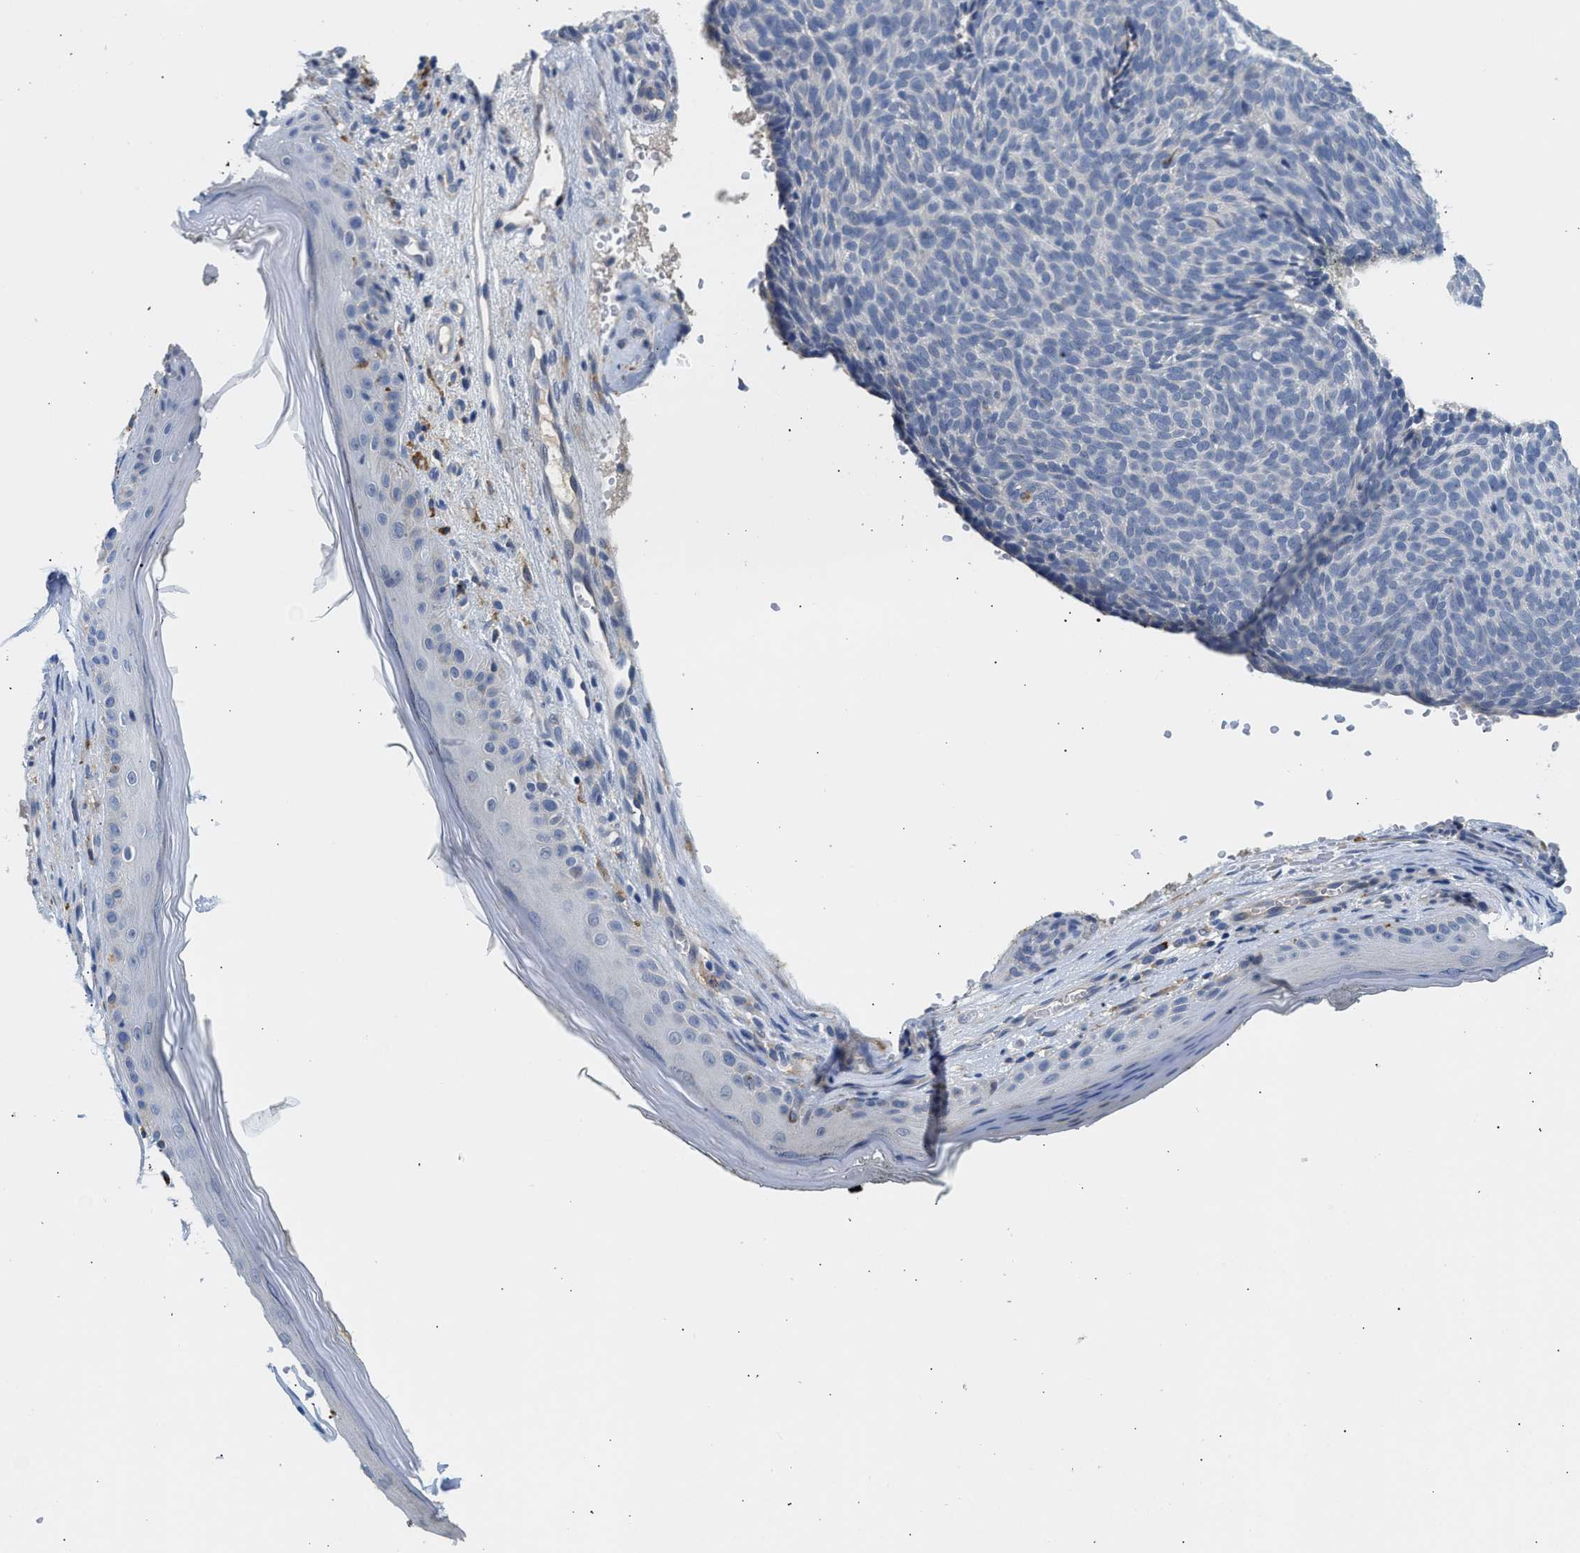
{"staining": {"intensity": "negative", "quantity": "none", "location": "none"}, "tissue": "skin cancer", "cell_type": "Tumor cells", "image_type": "cancer", "snomed": [{"axis": "morphology", "description": "Basal cell carcinoma"}, {"axis": "topography", "description": "Skin"}], "caption": "Skin basal cell carcinoma was stained to show a protein in brown. There is no significant staining in tumor cells. (DAB (3,3'-diaminobenzidine) IHC visualized using brightfield microscopy, high magnification).", "gene": "PPM1L", "patient": {"sex": "male", "age": 61}}